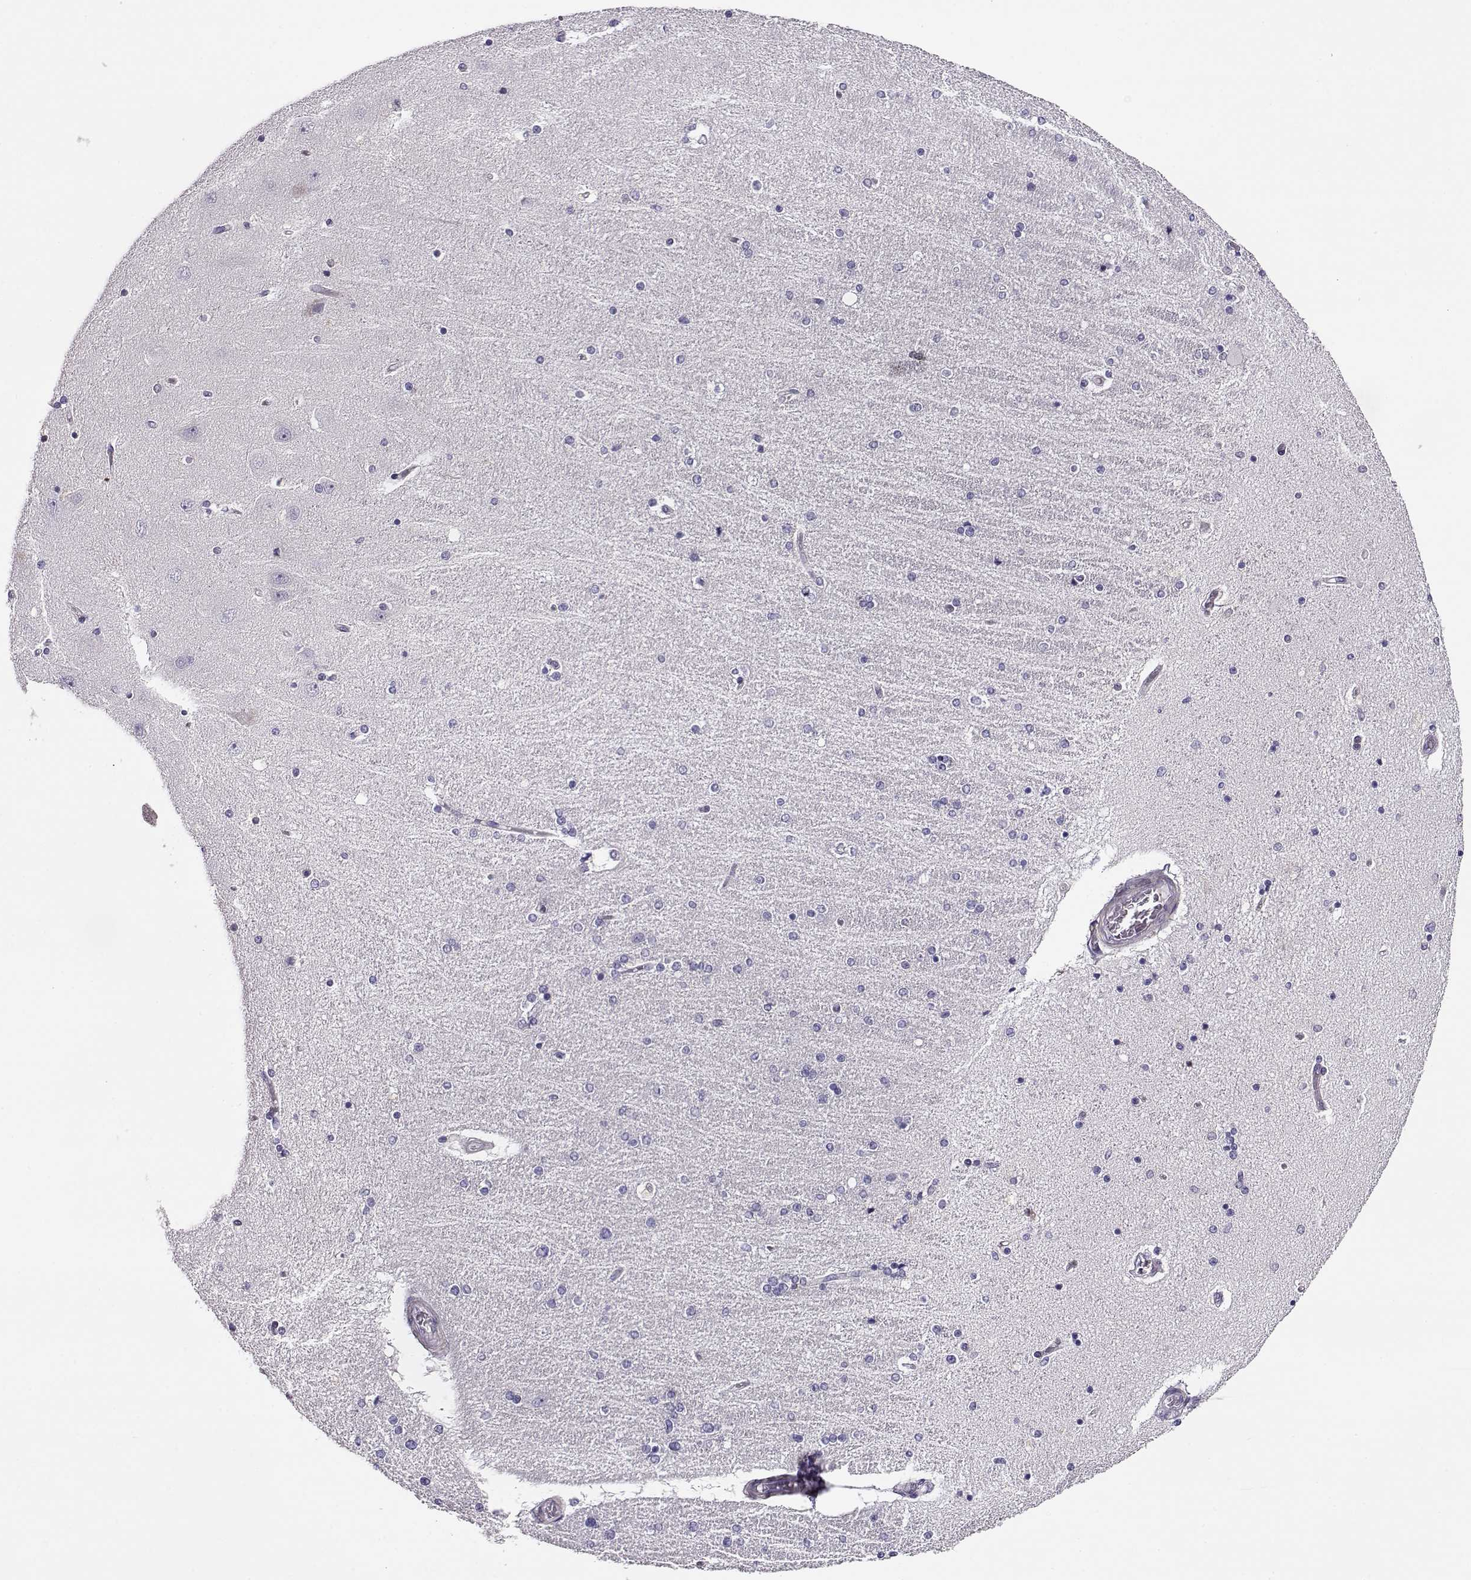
{"staining": {"intensity": "negative", "quantity": "none", "location": "none"}, "tissue": "hippocampus", "cell_type": "Glial cells", "image_type": "normal", "snomed": [{"axis": "morphology", "description": "Normal tissue, NOS"}, {"axis": "topography", "description": "Hippocampus"}], "caption": "IHC micrograph of benign hippocampus stained for a protein (brown), which exhibits no expression in glial cells.", "gene": "CRX", "patient": {"sex": "female", "age": 54}}